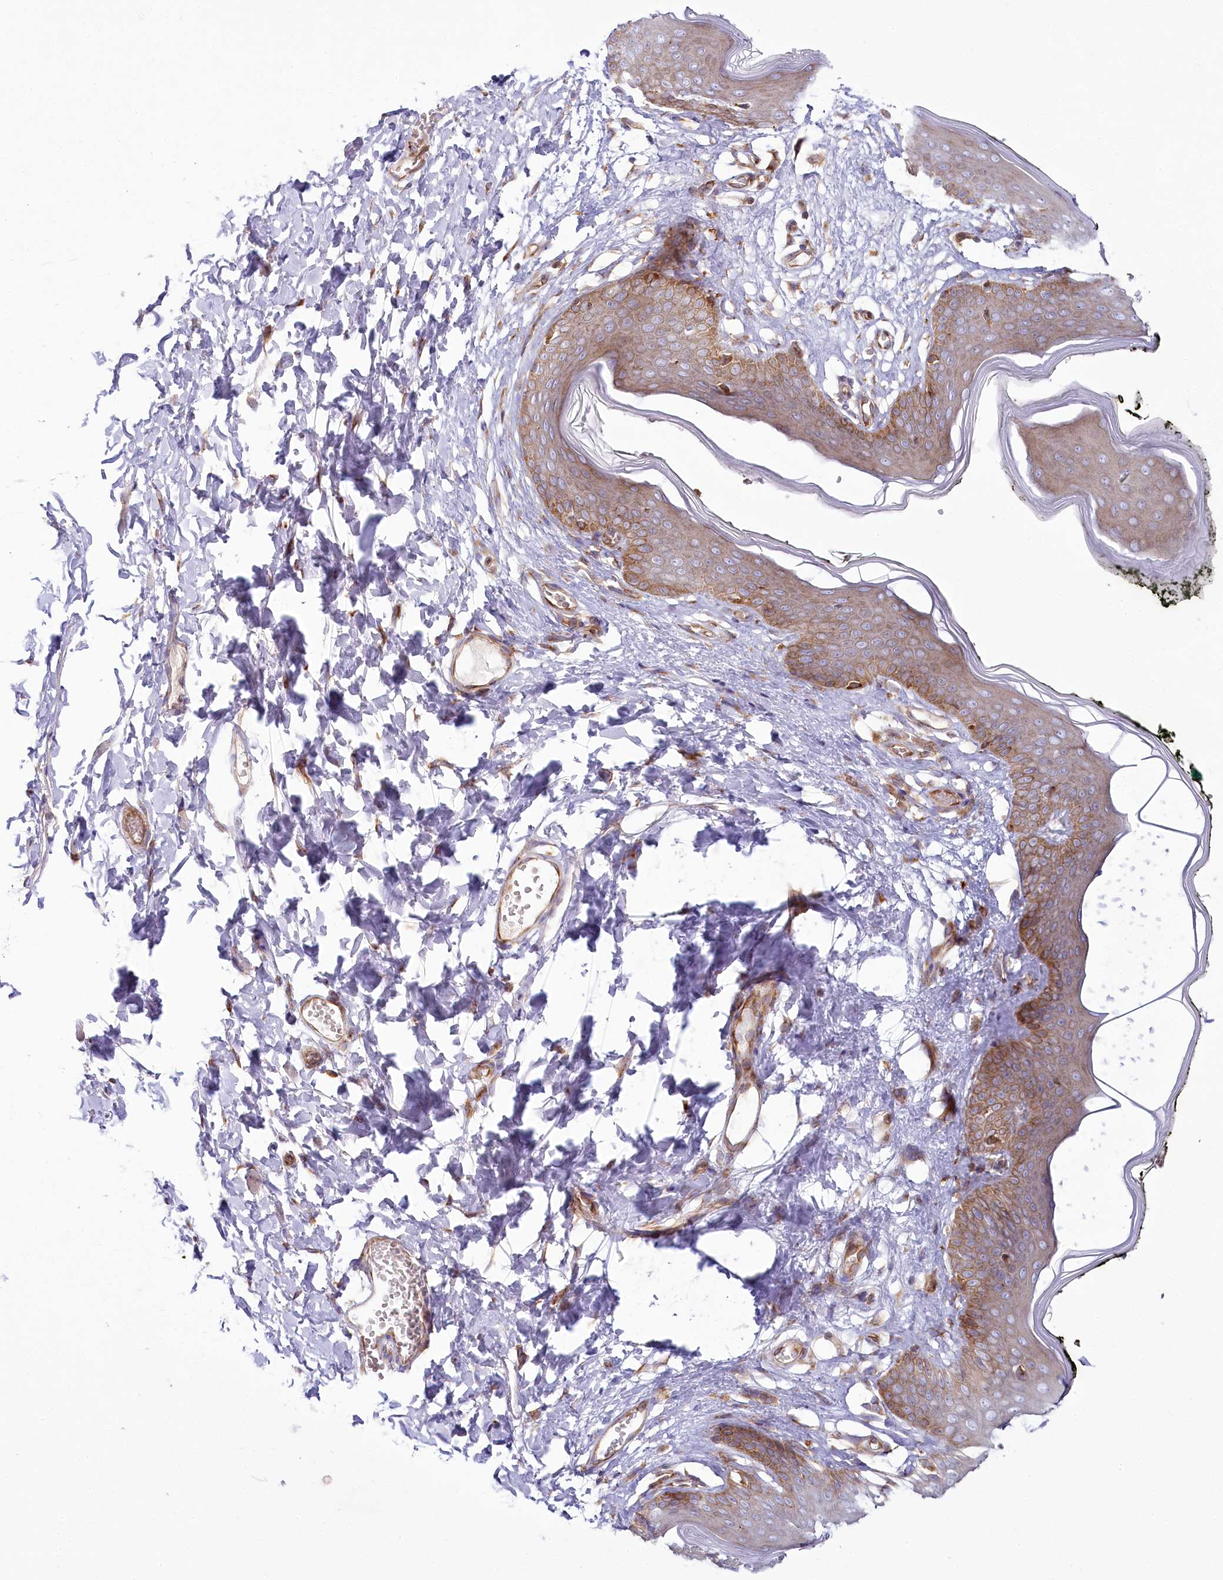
{"staining": {"intensity": "moderate", "quantity": ">75%", "location": "cytoplasmic/membranous"}, "tissue": "skin", "cell_type": "Epidermal cells", "image_type": "normal", "snomed": [{"axis": "morphology", "description": "Normal tissue, NOS"}, {"axis": "morphology", "description": "Inflammation, NOS"}, {"axis": "topography", "description": "Vulva"}], "caption": "Immunohistochemistry (IHC) photomicrograph of benign skin: human skin stained using immunohistochemistry (IHC) exhibits medium levels of moderate protein expression localized specifically in the cytoplasmic/membranous of epidermal cells, appearing as a cytoplasmic/membranous brown color.", "gene": "POGLUT1", "patient": {"sex": "female", "age": 84}}